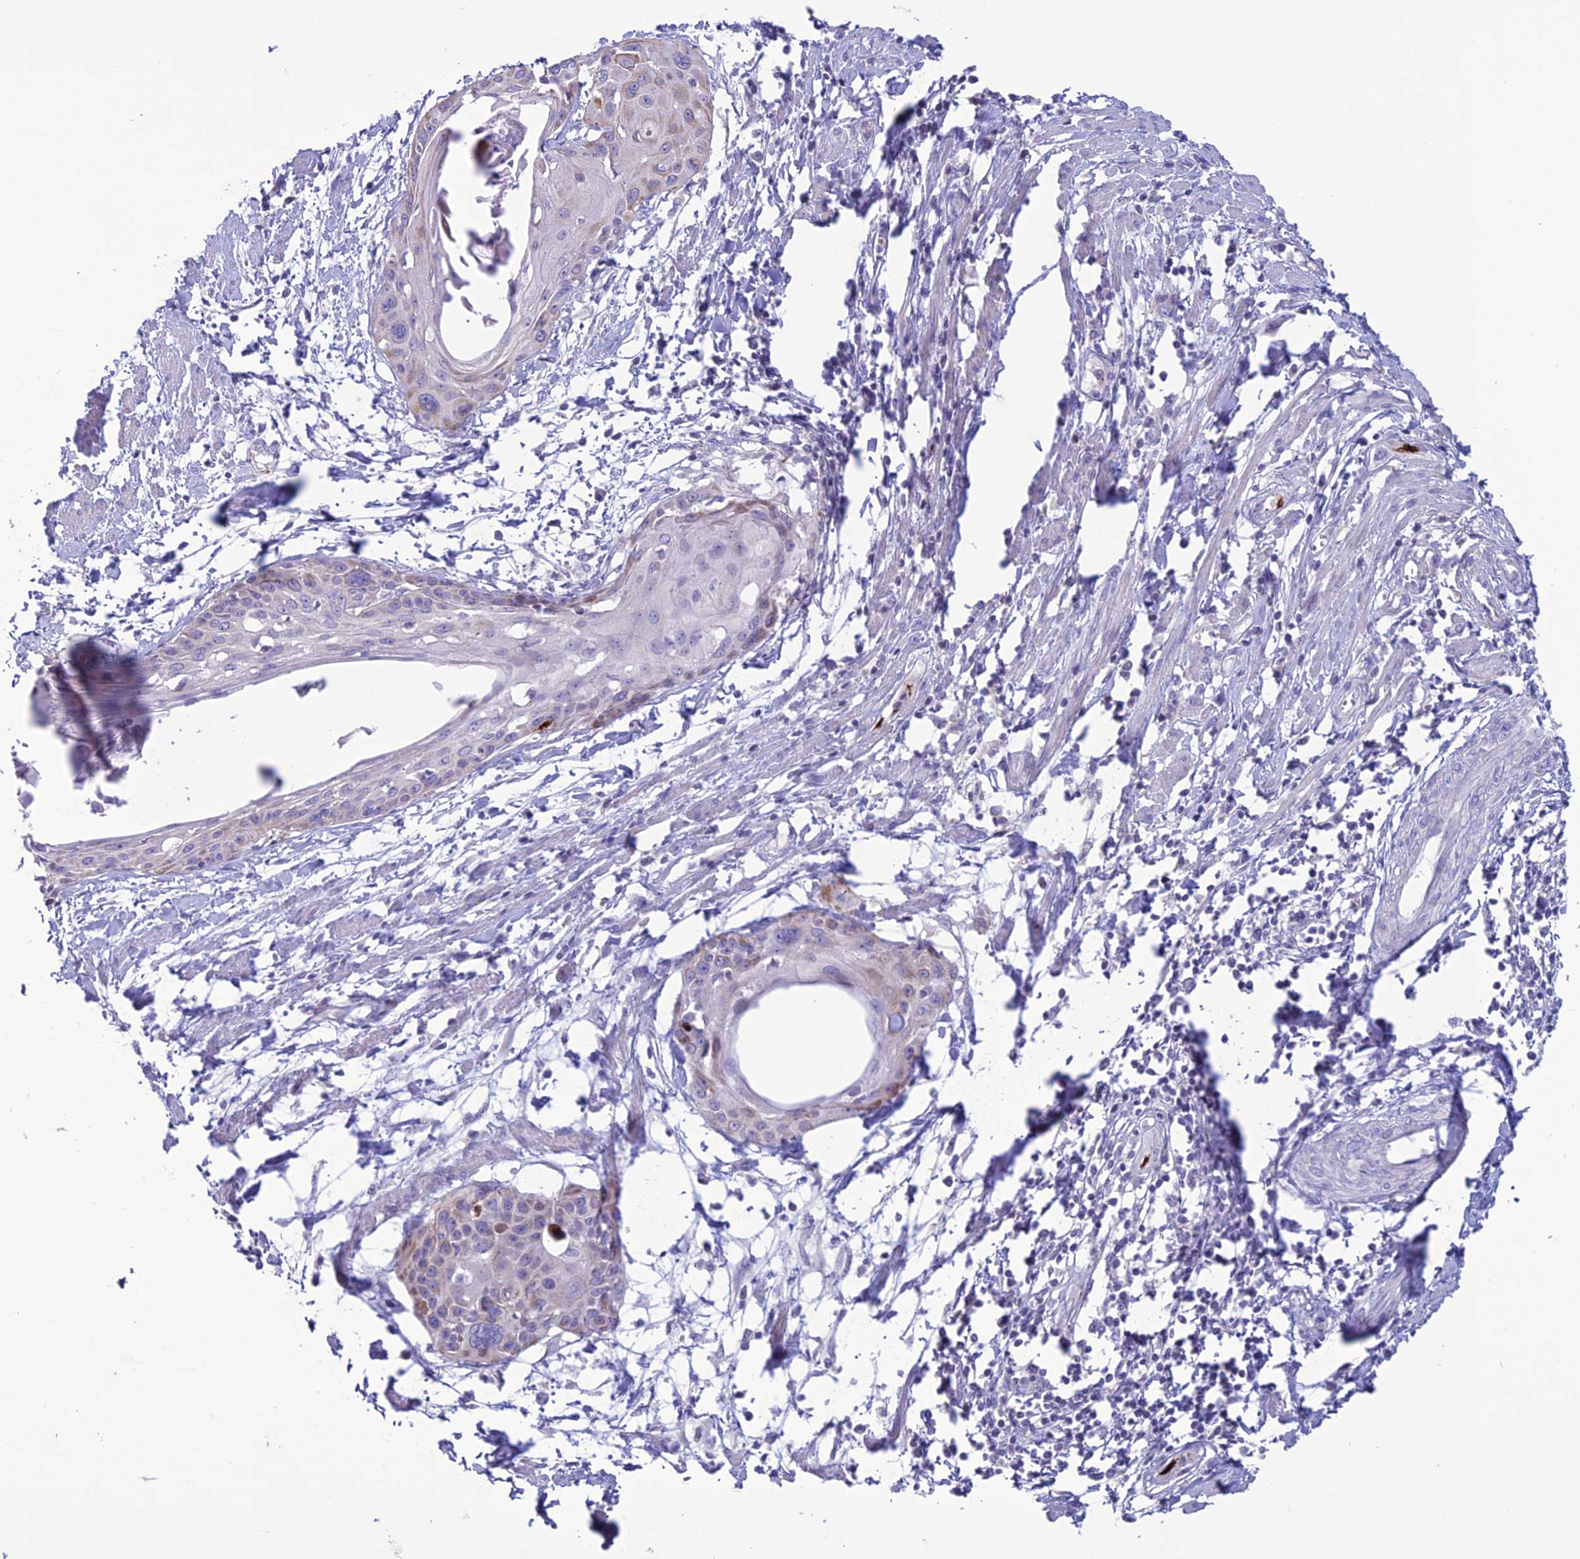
{"staining": {"intensity": "weak", "quantity": "25%-75%", "location": "cytoplasmic/membranous"}, "tissue": "cervical cancer", "cell_type": "Tumor cells", "image_type": "cancer", "snomed": [{"axis": "morphology", "description": "Squamous cell carcinoma, NOS"}, {"axis": "topography", "description": "Cervix"}], "caption": "Immunohistochemical staining of squamous cell carcinoma (cervical) reveals low levels of weak cytoplasmic/membranous positivity in about 25%-75% of tumor cells. The staining is performed using DAB (3,3'-diaminobenzidine) brown chromogen to label protein expression. The nuclei are counter-stained blue using hematoxylin.", "gene": "C21orf140", "patient": {"sex": "female", "age": 57}}